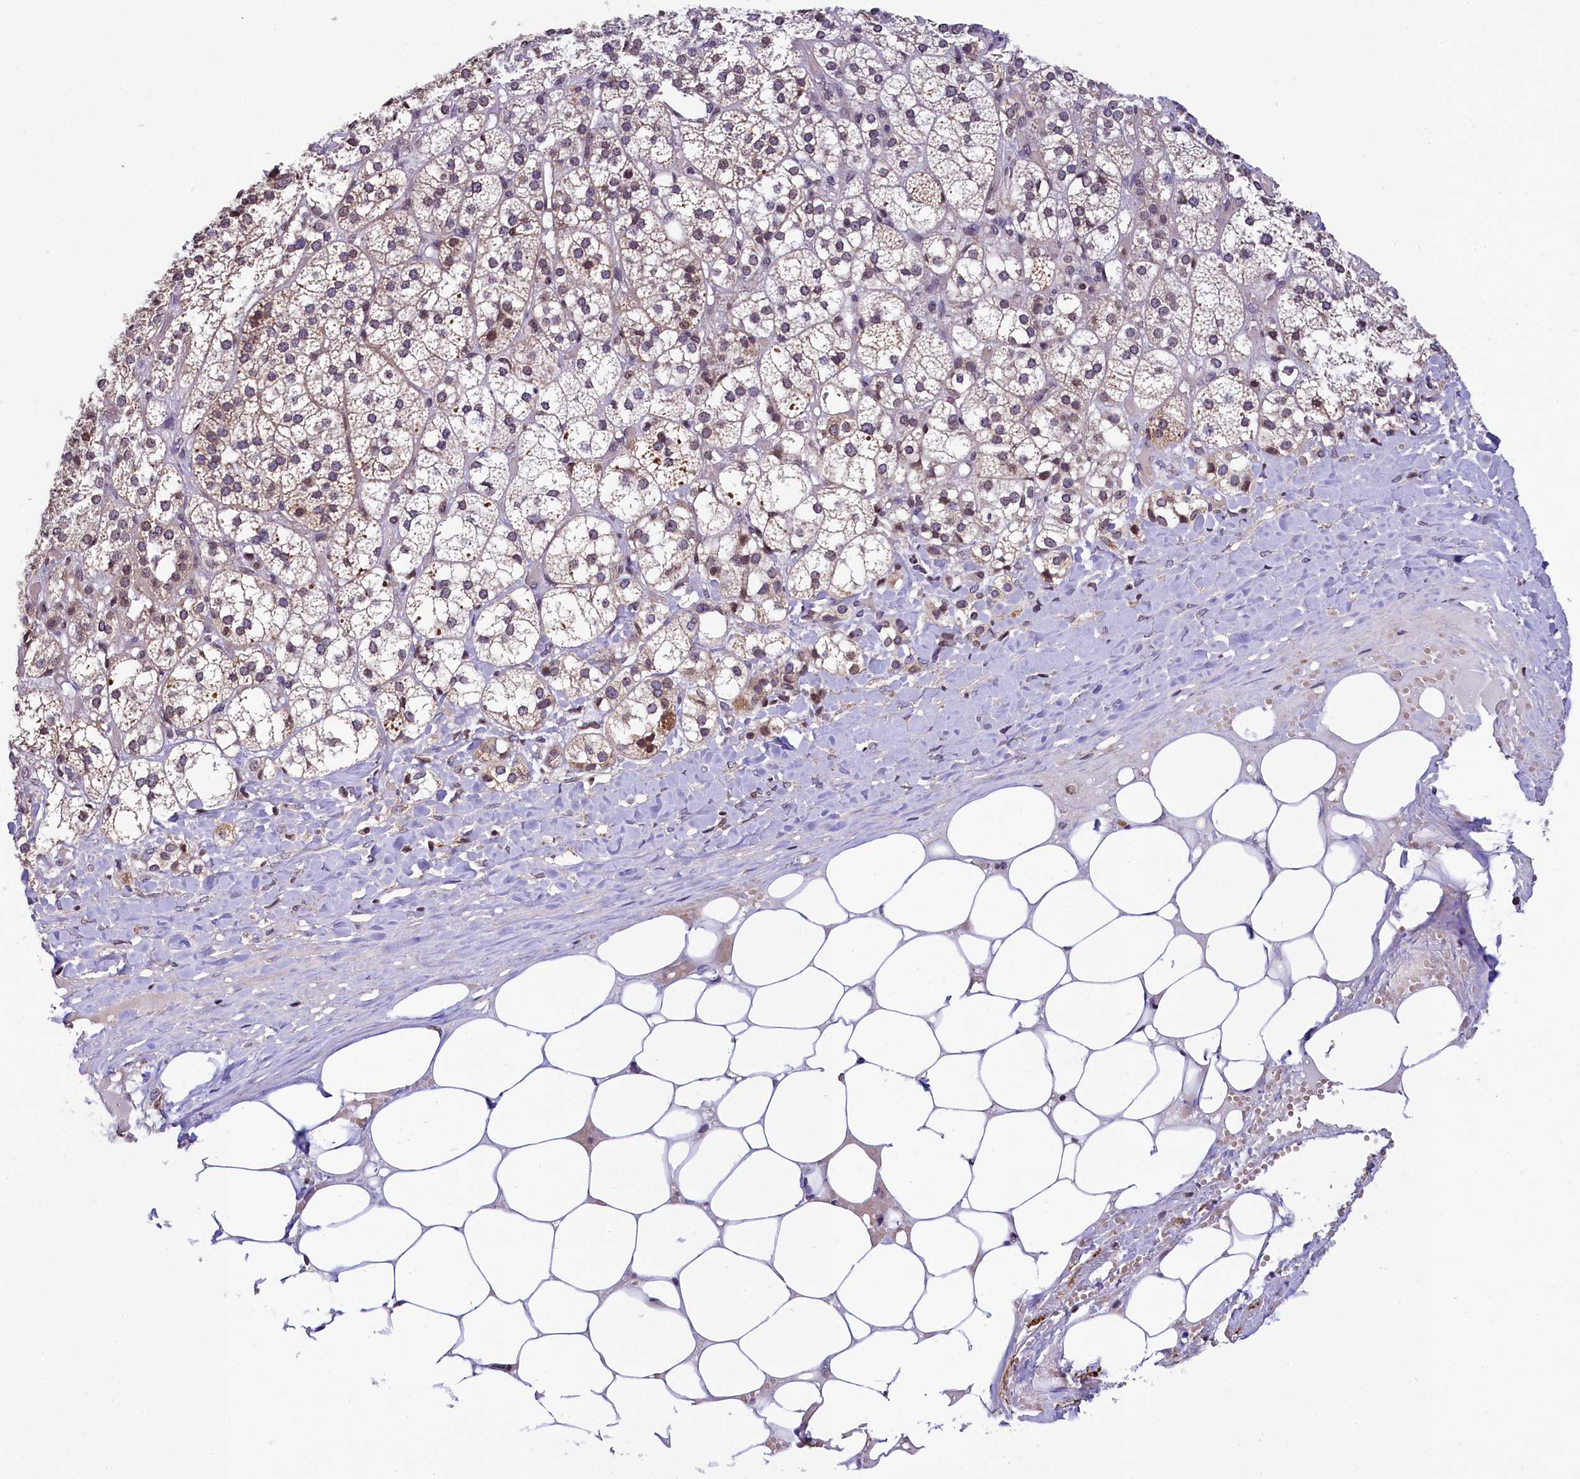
{"staining": {"intensity": "weak", "quantity": "25%-75%", "location": "cytoplasmic/membranous"}, "tissue": "adrenal gland", "cell_type": "Glandular cells", "image_type": "normal", "snomed": [{"axis": "morphology", "description": "Normal tissue, NOS"}, {"axis": "topography", "description": "Adrenal gland"}], "caption": "Immunohistochemistry (IHC) histopathology image of benign adrenal gland: human adrenal gland stained using immunohistochemistry exhibits low levels of weak protein expression localized specifically in the cytoplasmic/membranous of glandular cells, appearing as a cytoplasmic/membranous brown color.", "gene": "ZNF2", "patient": {"sex": "female", "age": 61}}